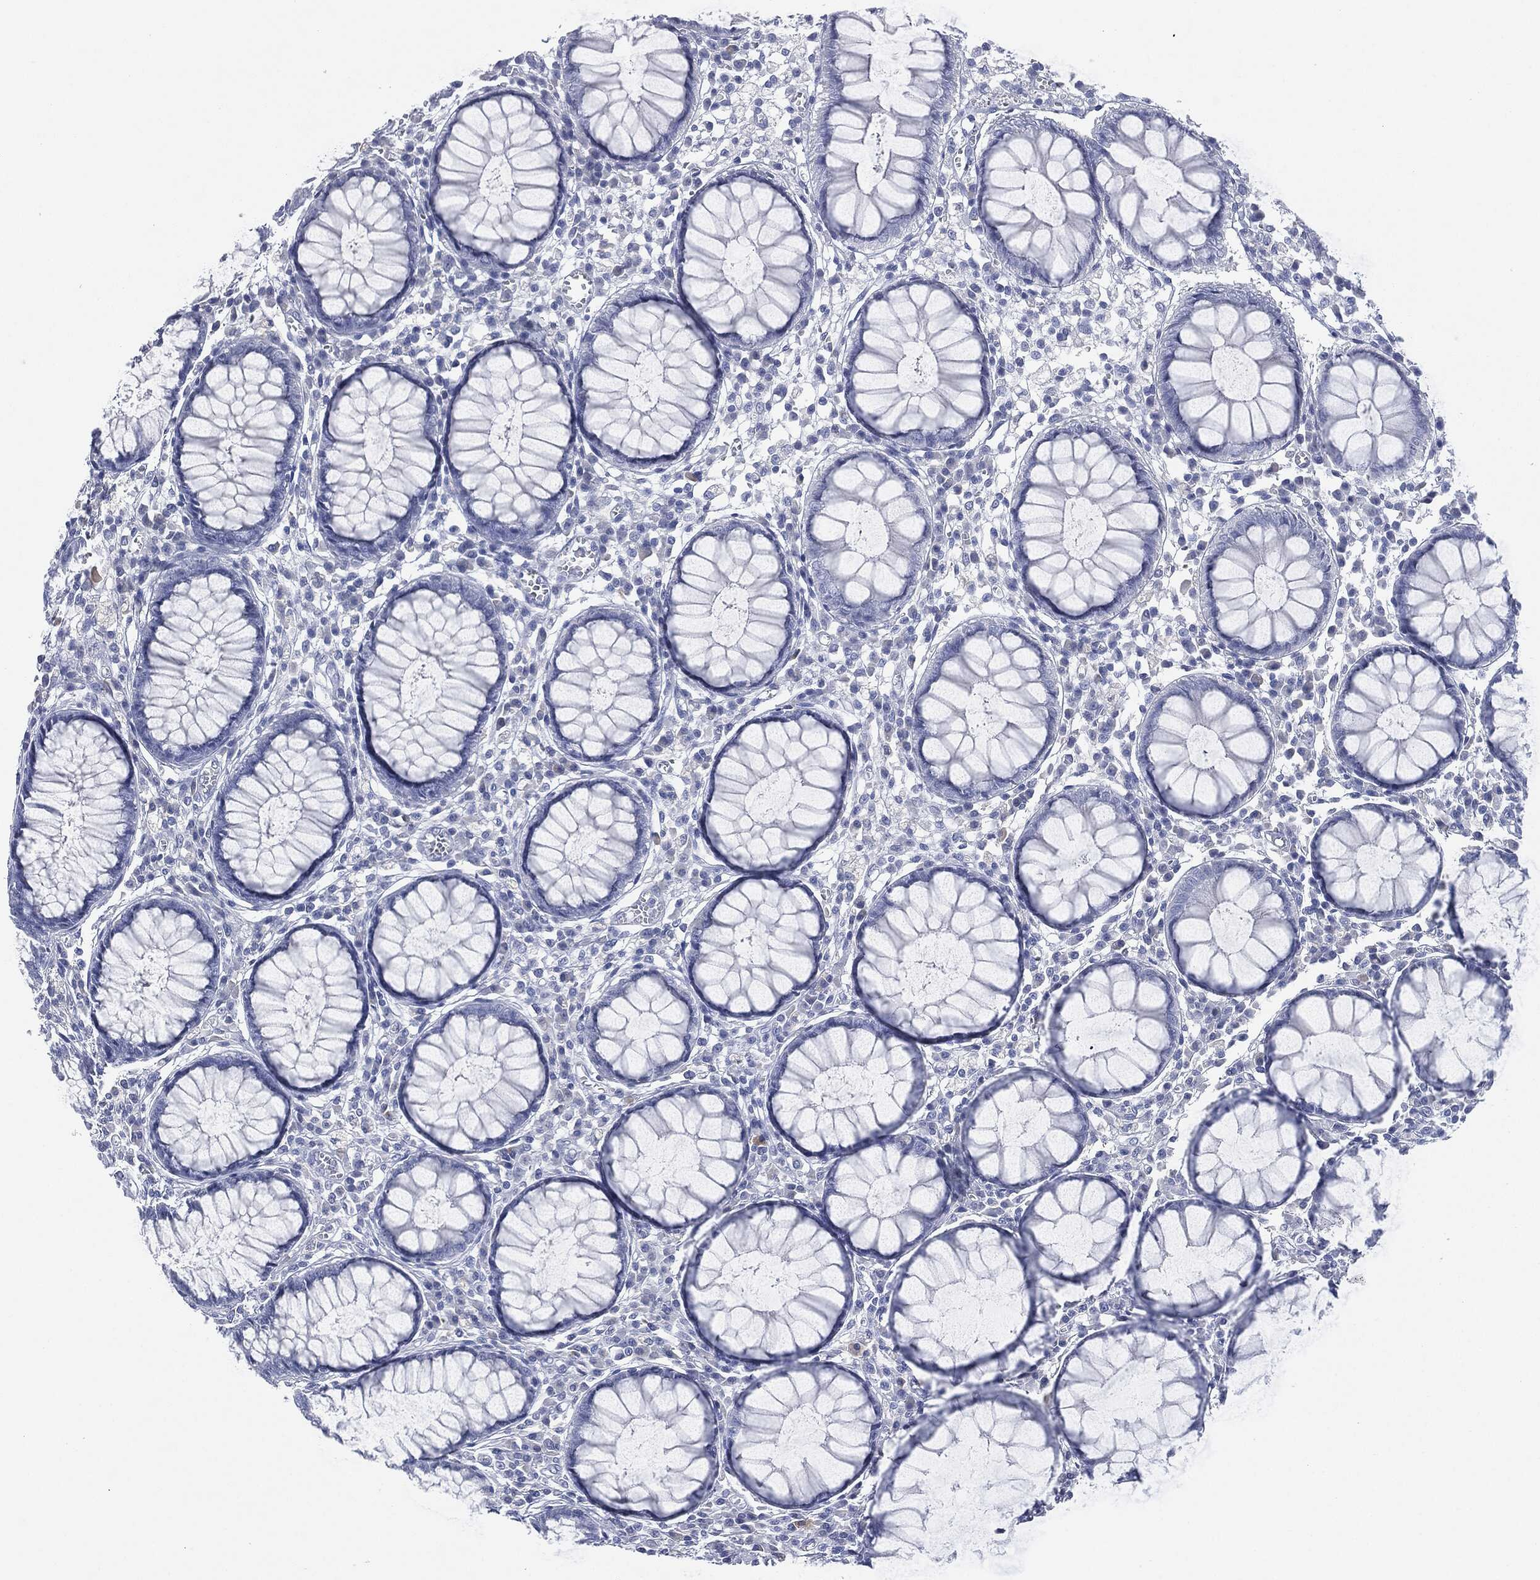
{"staining": {"intensity": "negative", "quantity": "none", "location": "none"}, "tissue": "colon", "cell_type": "Endothelial cells", "image_type": "normal", "snomed": [{"axis": "morphology", "description": "Normal tissue, NOS"}, {"axis": "topography", "description": "Colon"}], "caption": "Immunohistochemistry (IHC) micrograph of unremarkable colon: colon stained with DAB demonstrates no significant protein positivity in endothelial cells.", "gene": "MUC16", "patient": {"sex": "male", "age": 65}}